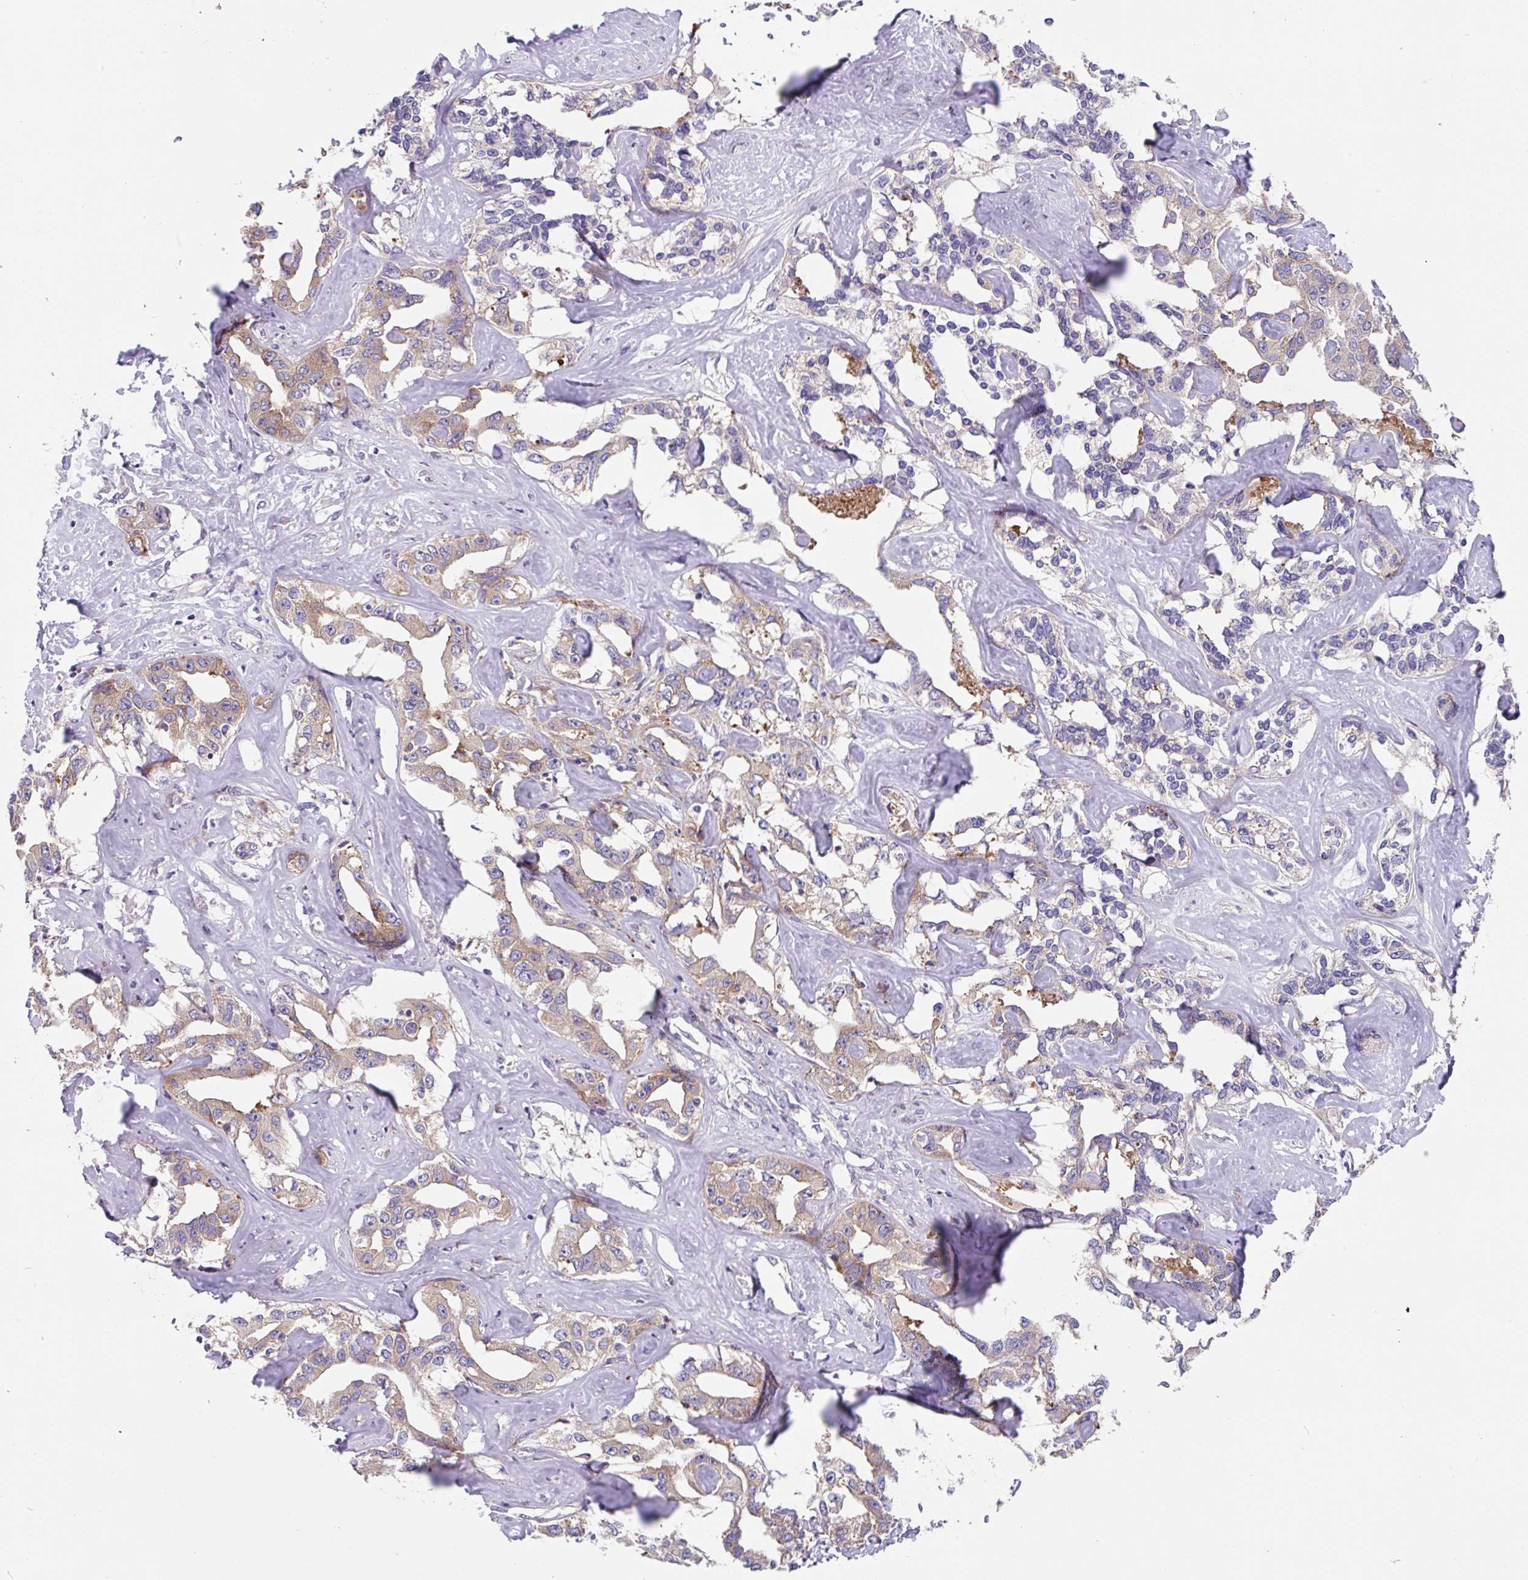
{"staining": {"intensity": "weak", "quantity": "25%-75%", "location": "cytoplasmic/membranous"}, "tissue": "liver cancer", "cell_type": "Tumor cells", "image_type": "cancer", "snomed": [{"axis": "morphology", "description": "Cholangiocarcinoma"}, {"axis": "topography", "description": "Liver"}], "caption": "A photomicrograph showing weak cytoplasmic/membranous expression in about 25%-75% of tumor cells in liver cholangiocarcinoma, as visualized by brown immunohistochemical staining.", "gene": "EIF4B", "patient": {"sex": "male", "age": 59}}